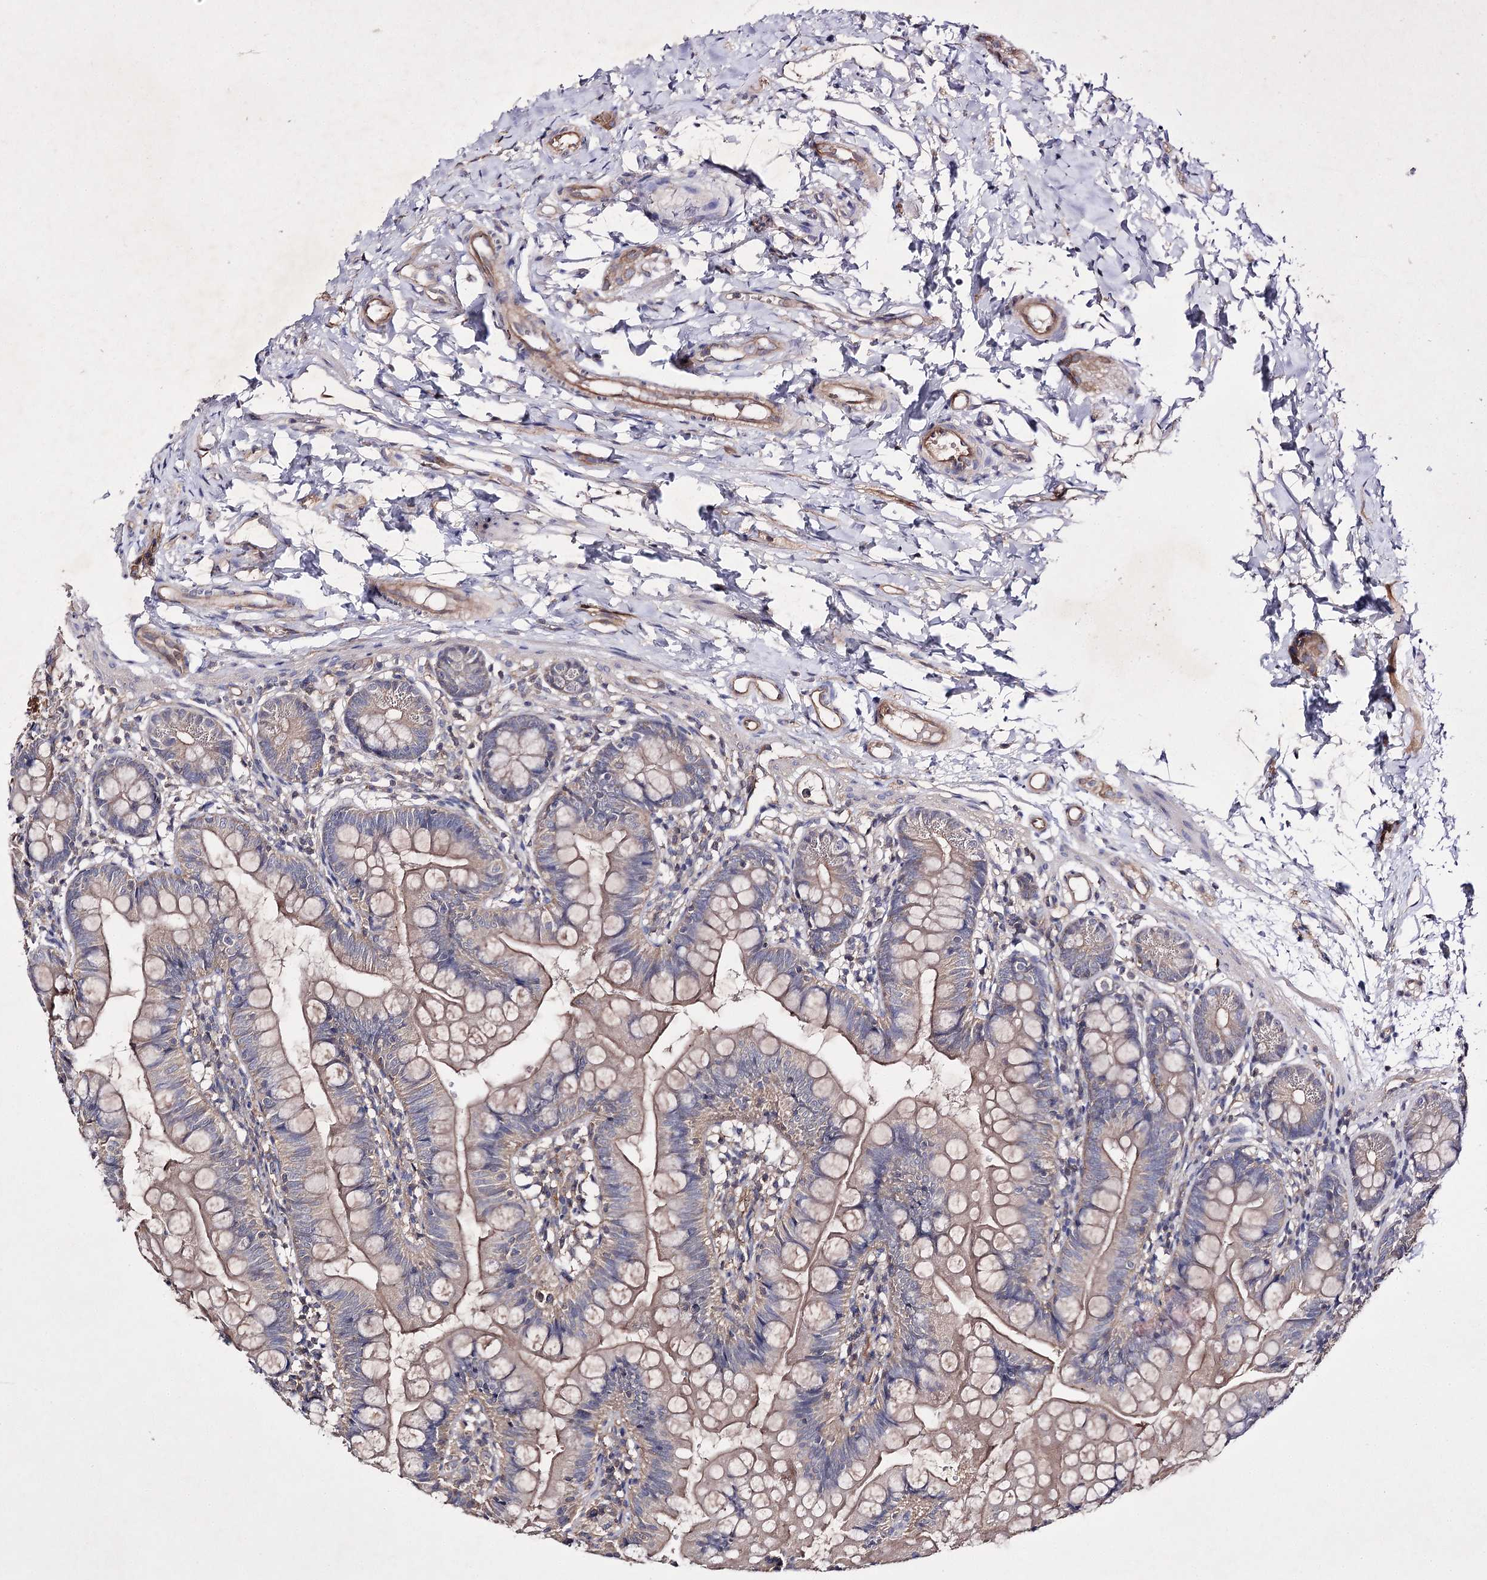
{"staining": {"intensity": "weak", "quantity": "<25%", "location": "cytoplasmic/membranous"}, "tissue": "small intestine", "cell_type": "Glandular cells", "image_type": "normal", "snomed": [{"axis": "morphology", "description": "Normal tissue, NOS"}, {"axis": "topography", "description": "Small intestine"}], "caption": "The IHC micrograph has no significant expression in glandular cells of small intestine.", "gene": "BCR", "patient": {"sex": "male", "age": 7}}